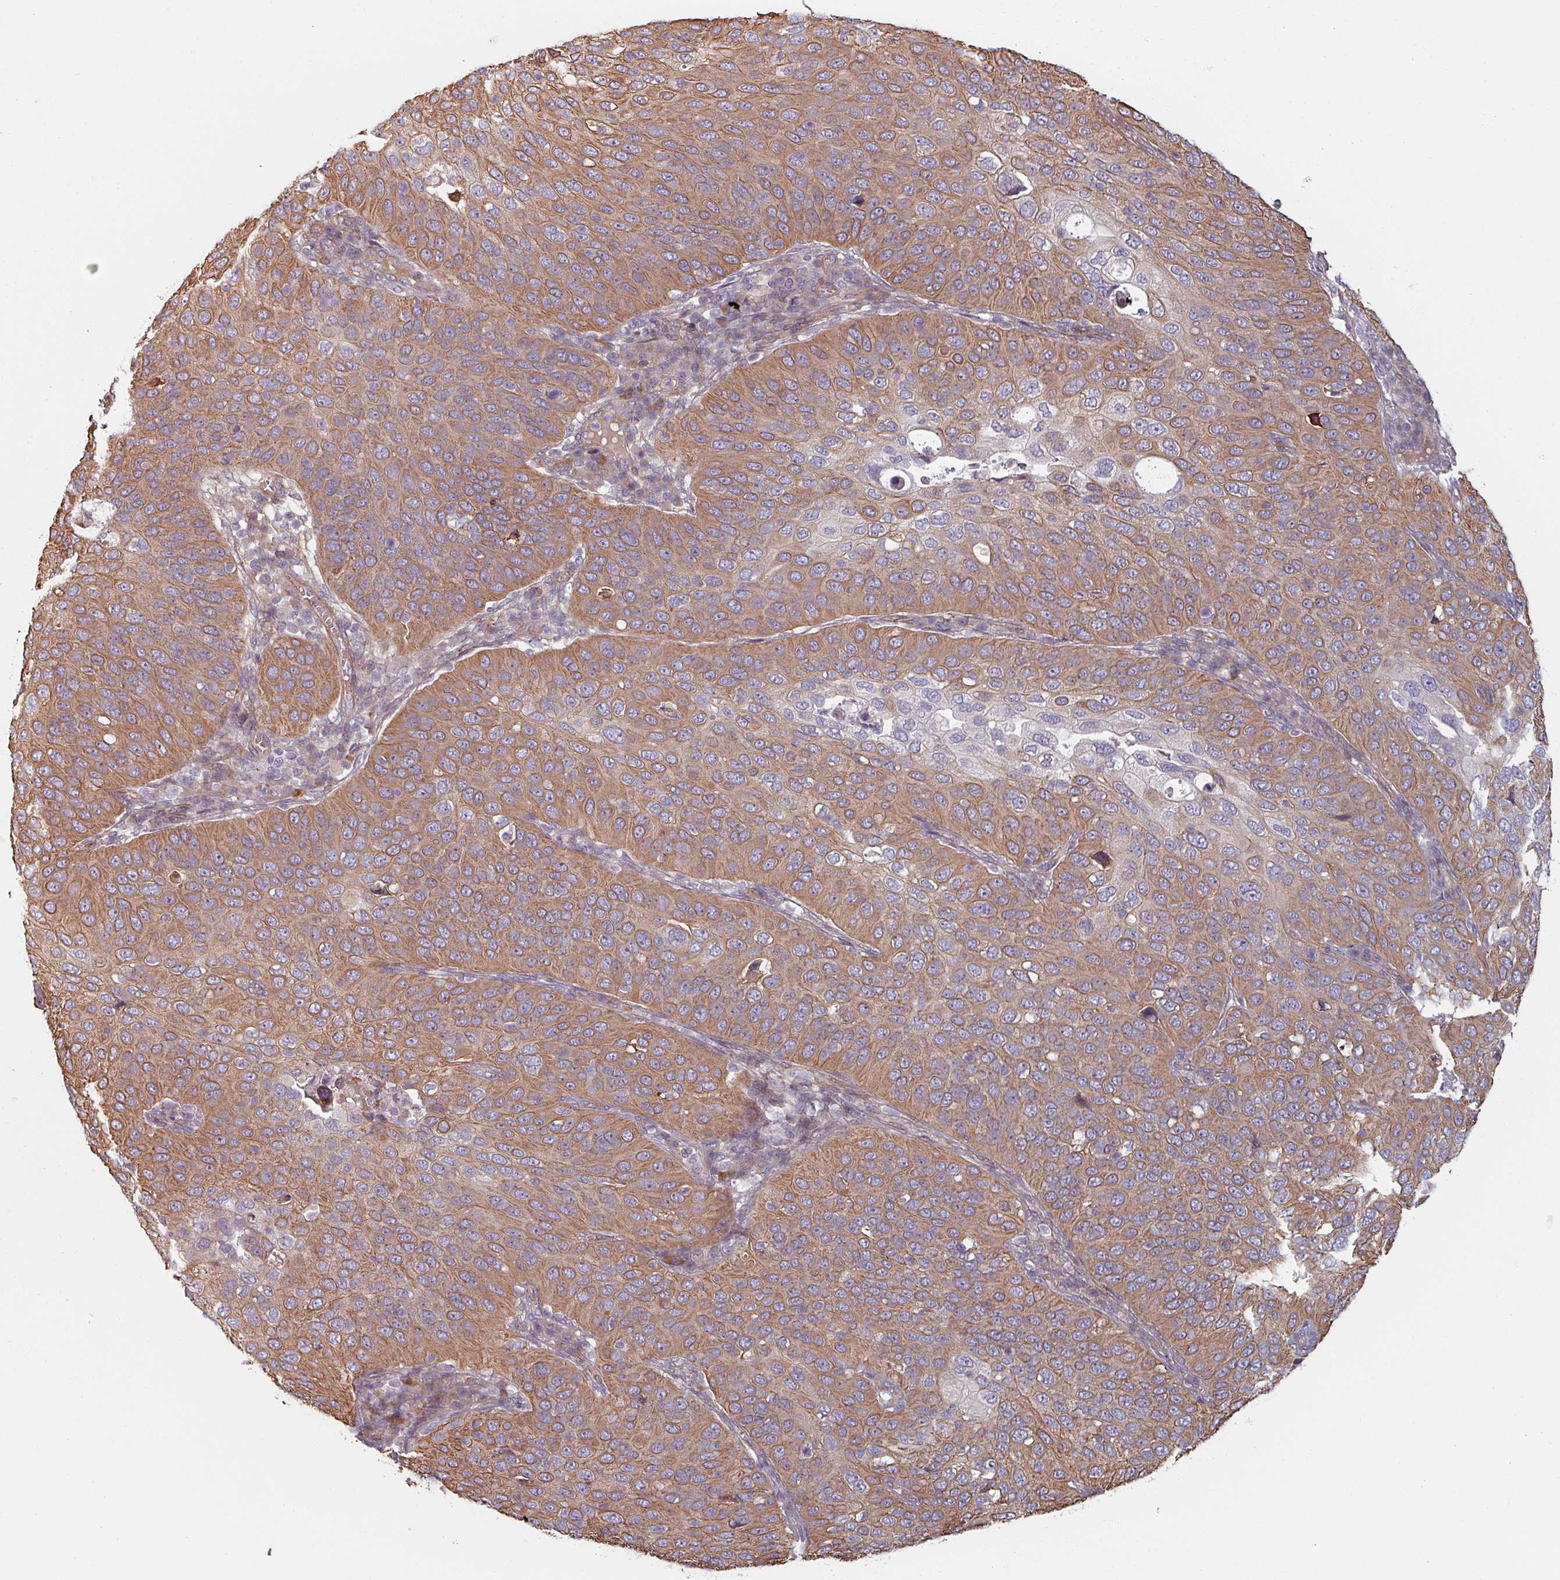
{"staining": {"intensity": "moderate", "quantity": ">75%", "location": "cytoplasmic/membranous"}, "tissue": "cervical cancer", "cell_type": "Tumor cells", "image_type": "cancer", "snomed": [{"axis": "morphology", "description": "Squamous cell carcinoma, NOS"}, {"axis": "topography", "description": "Cervix"}], "caption": "Cervical cancer was stained to show a protein in brown. There is medium levels of moderate cytoplasmic/membranous expression in approximately >75% of tumor cells.", "gene": "C4BPB", "patient": {"sex": "female", "age": 36}}